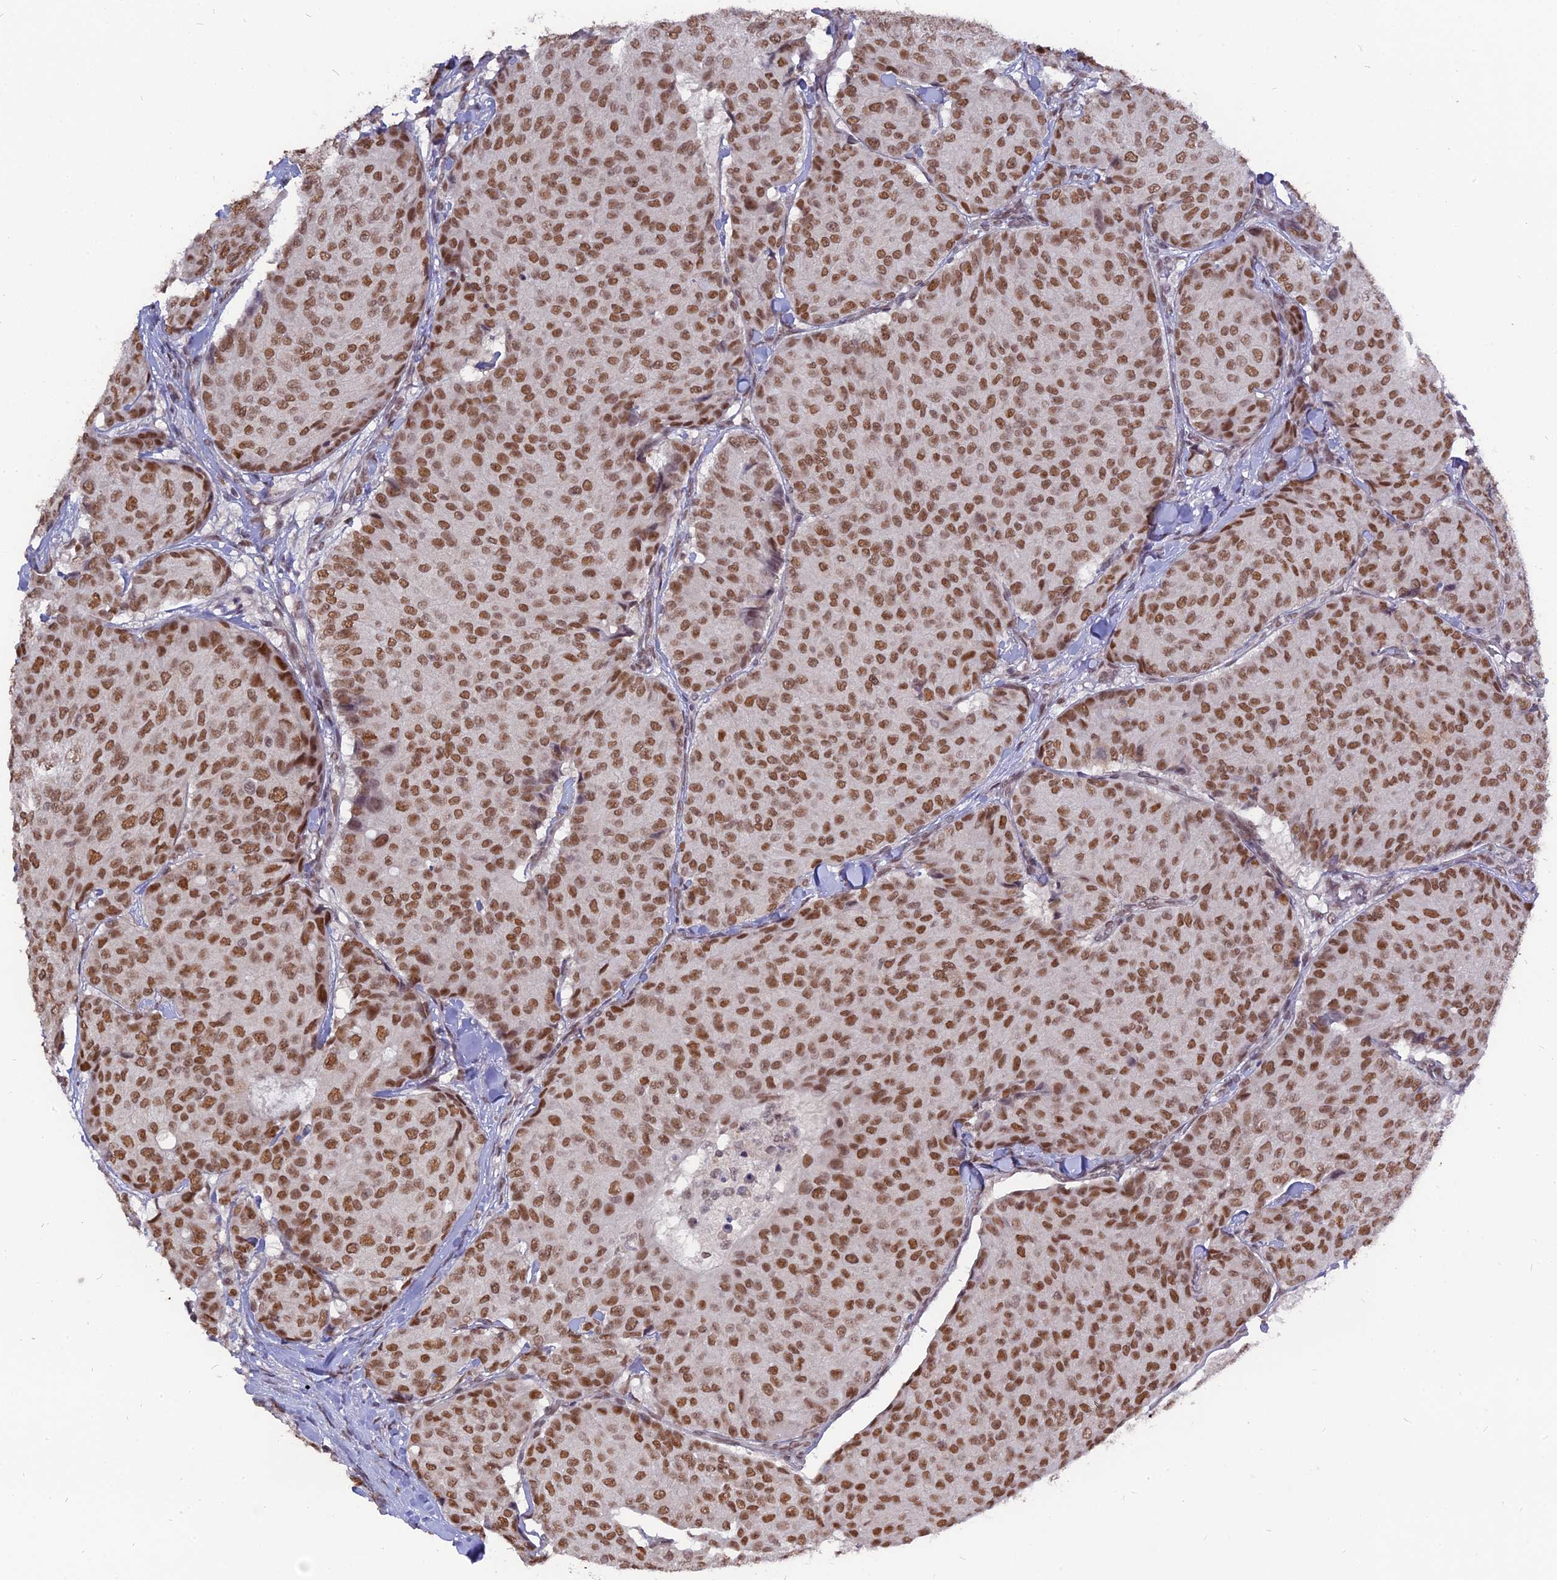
{"staining": {"intensity": "moderate", "quantity": ">75%", "location": "nuclear"}, "tissue": "breast cancer", "cell_type": "Tumor cells", "image_type": "cancer", "snomed": [{"axis": "morphology", "description": "Duct carcinoma"}, {"axis": "topography", "description": "Breast"}], "caption": "Breast intraductal carcinoma was stained to show a protein in brown. There is medium levels of moderate nuclear staining in about >75% of tumor cells. Nuclei are stained in blue.", "gene": "NR1H3", "patient": {"sex": "female", "age": 75}}